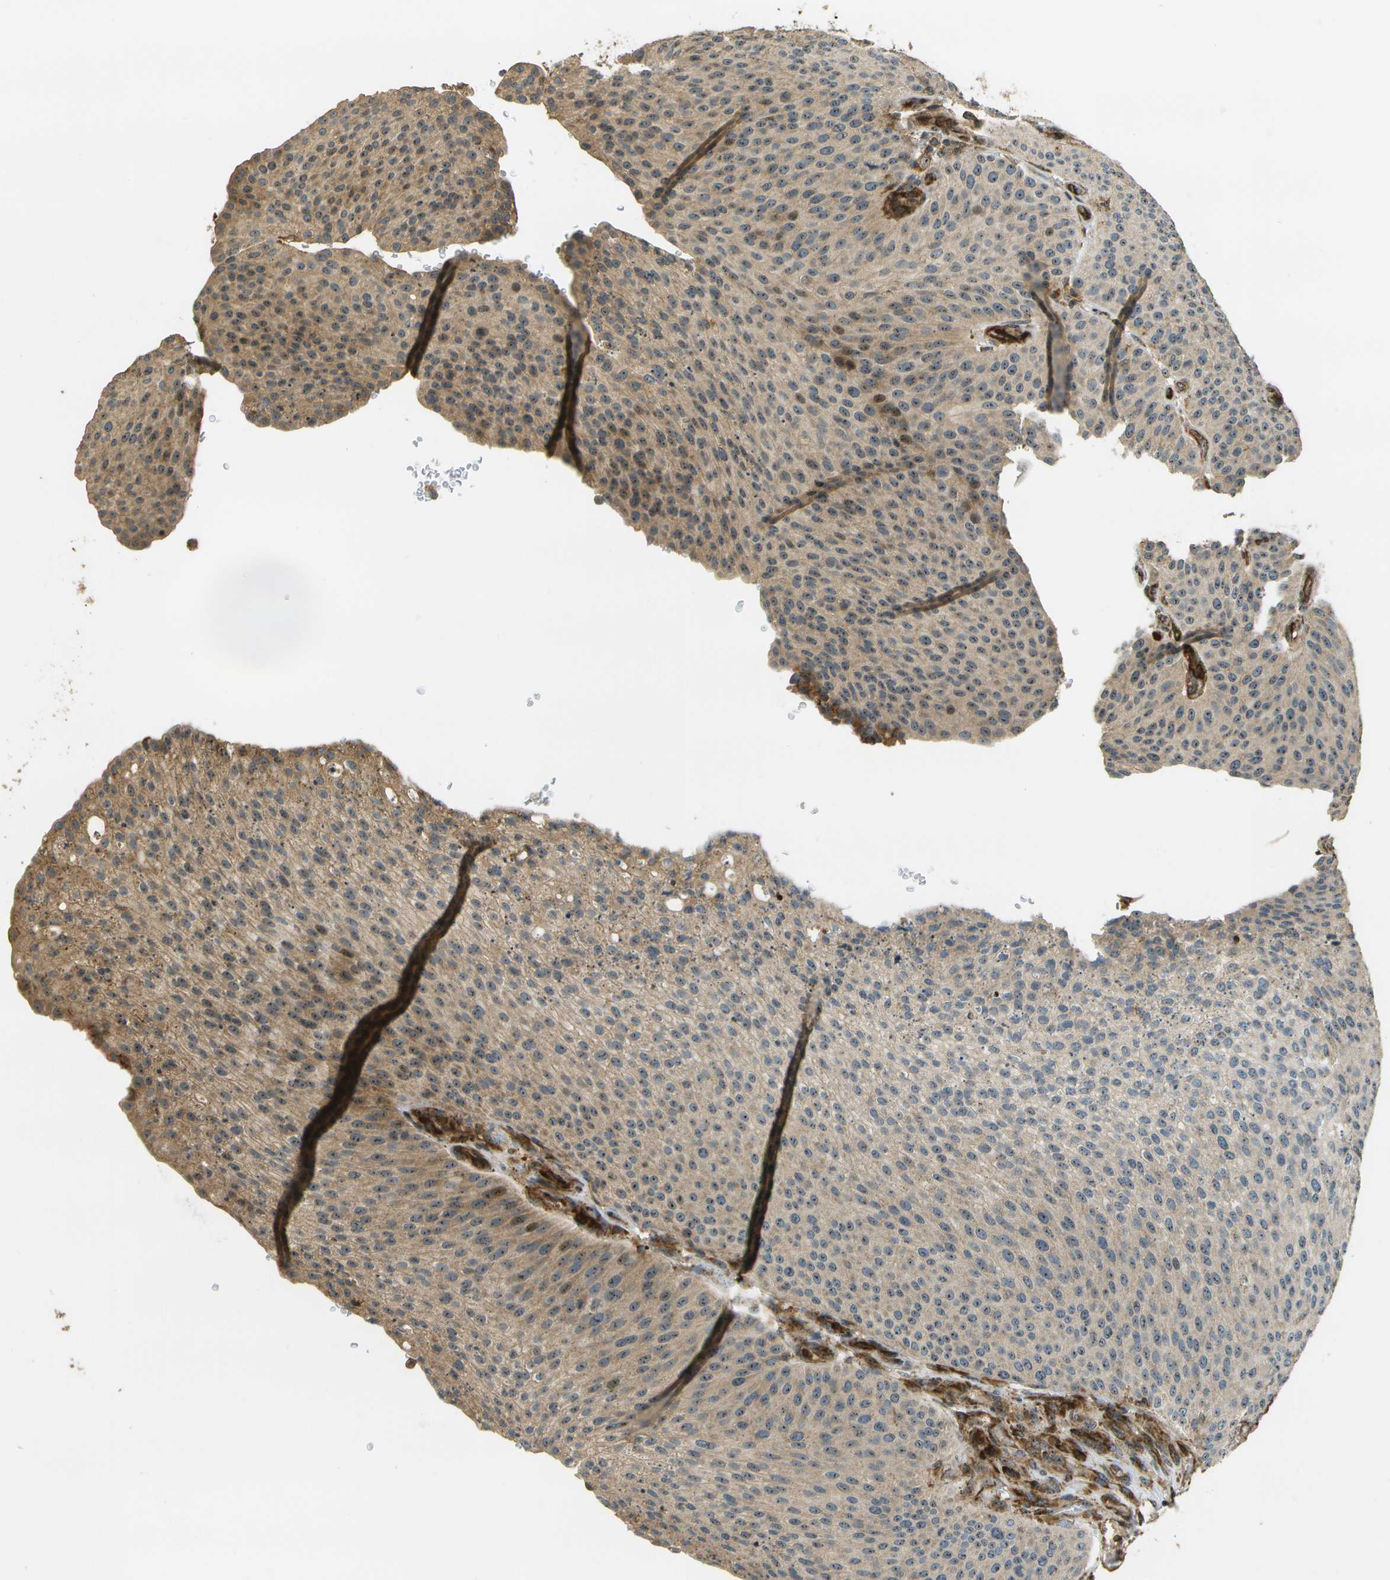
{"staining": {"intensity": "moderate", "quantity": ">75%", "location": "cytoplasmic/membranous,nuclear"}, "tissue": "urothelial cancer", "cell_type": "Tumor cells", "image_type": "cancer", "snomed": [{"axis": "morphology", "description": "Urothelial carcinoma, Low grade"}, {"axis": "topography", "description": "Smooth muscle"}, {"axis": "topography", "description": "Urinary bladder"}], "caption": "Protein staining reveals moderate cytoplasmic/membranous and nuclear staining in about >75% of tumor cells in low-grade urothelial carcinoma.", "gene": "LRP12", "patient": {"sex": "male", "age": 60}}